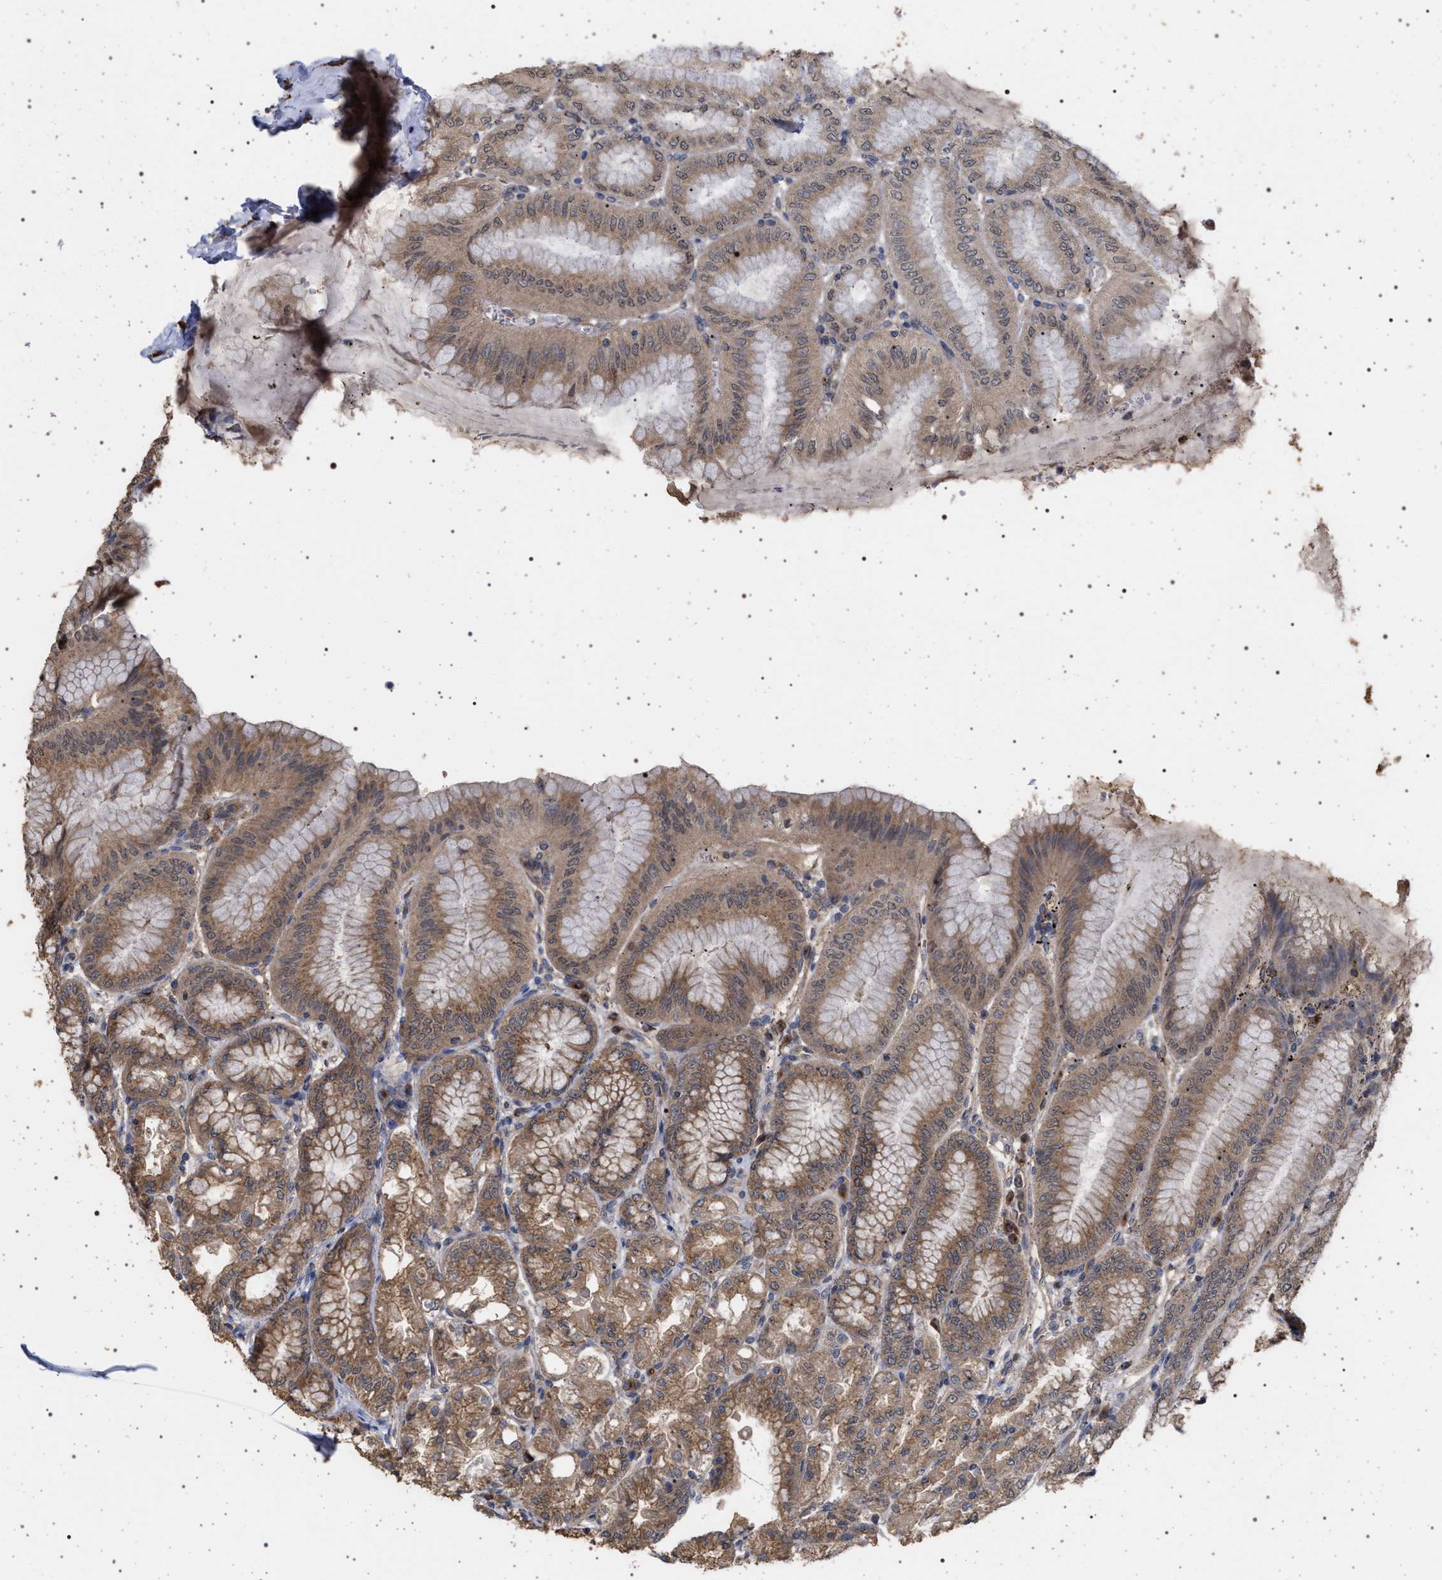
{"staining": {"intensity": "strong", "quantity": ">75%", "location": "cytoplasmic/membranous"}, "tissue": "stomach", "cell_type": "Glandular cells", "image_type": "normal", "snomed": [{"axis": "morphology", "description": "Normal tissue, NOS"}, {"axis": "topography", "description": "Stomach, lower"}], "caption": "About >75% of glandular cells in unremarkable stomach demonstrate strong cytoplasmic/membranous protein expression as visualized by brown immunohistochemical staining.", "gene": "IFT20", "patient": {"sex": "male", "age": 71}}